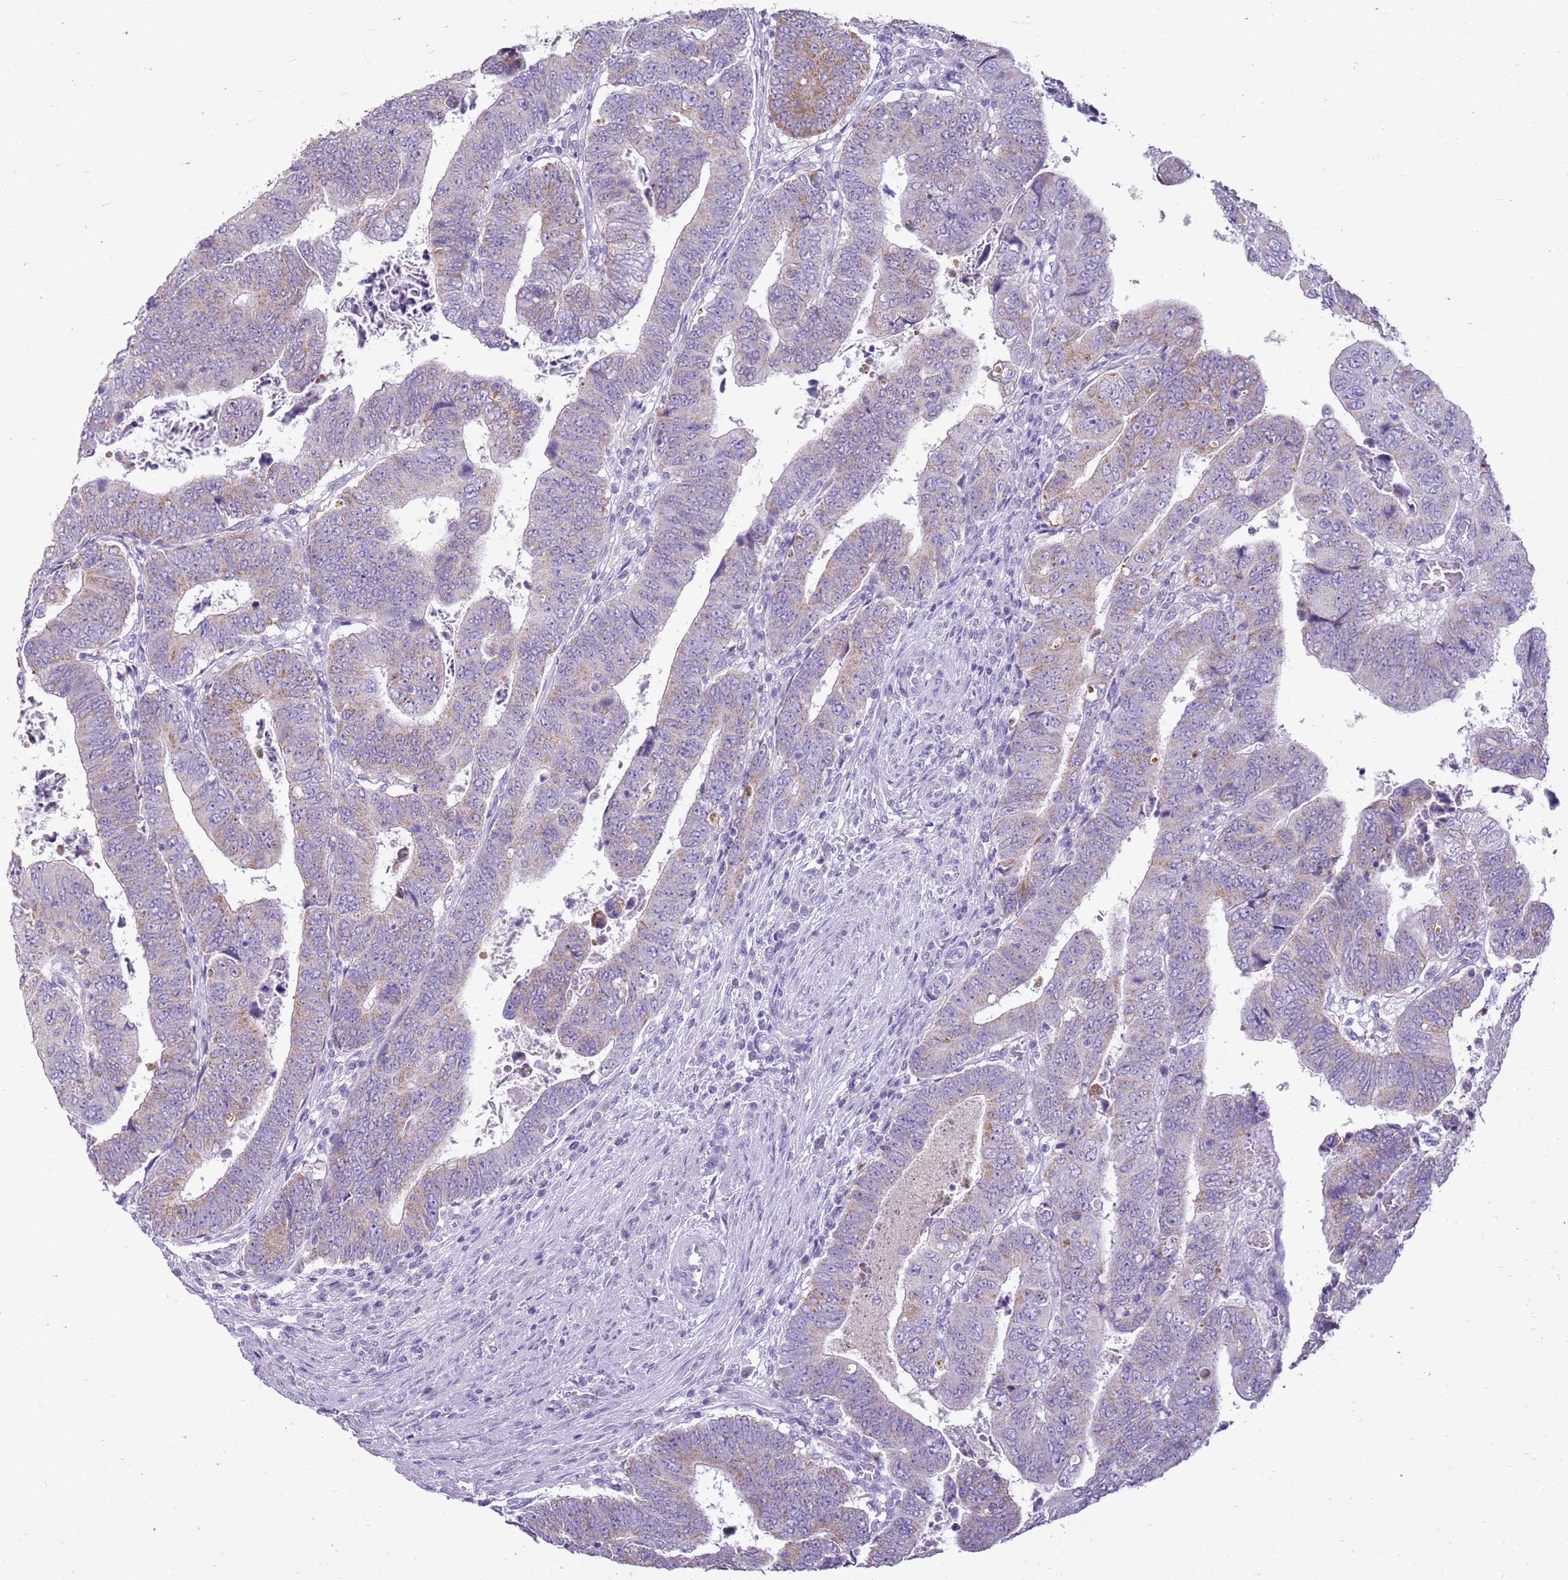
{"staining": {"intensity": "weak", "quantity": "25%-75%", "location": "cytoplasmic/membranous"}, "tissue": "colorectal cancer", "cell_type": "Tumor cells", "image_type": "cancer", "snomed": [{"axis": "morphology", "description": "Normal tissue, NOS"}, {"axis": "morphology", "description": "Adenocarcinoma, NOS"}, {"axis": "topography", "description": "Rectum"}], "caption": "Tumor cells demonstrate low levels of weak cytoplasmic/membranous expression in approximately 25%-75% of cells in colorectal adenocarcinoma. (DAB IHC, brown staining for protein, blue staining for nuclei).", "gene": "FABP2", "patient": {"sex": "female", "age": 65}}